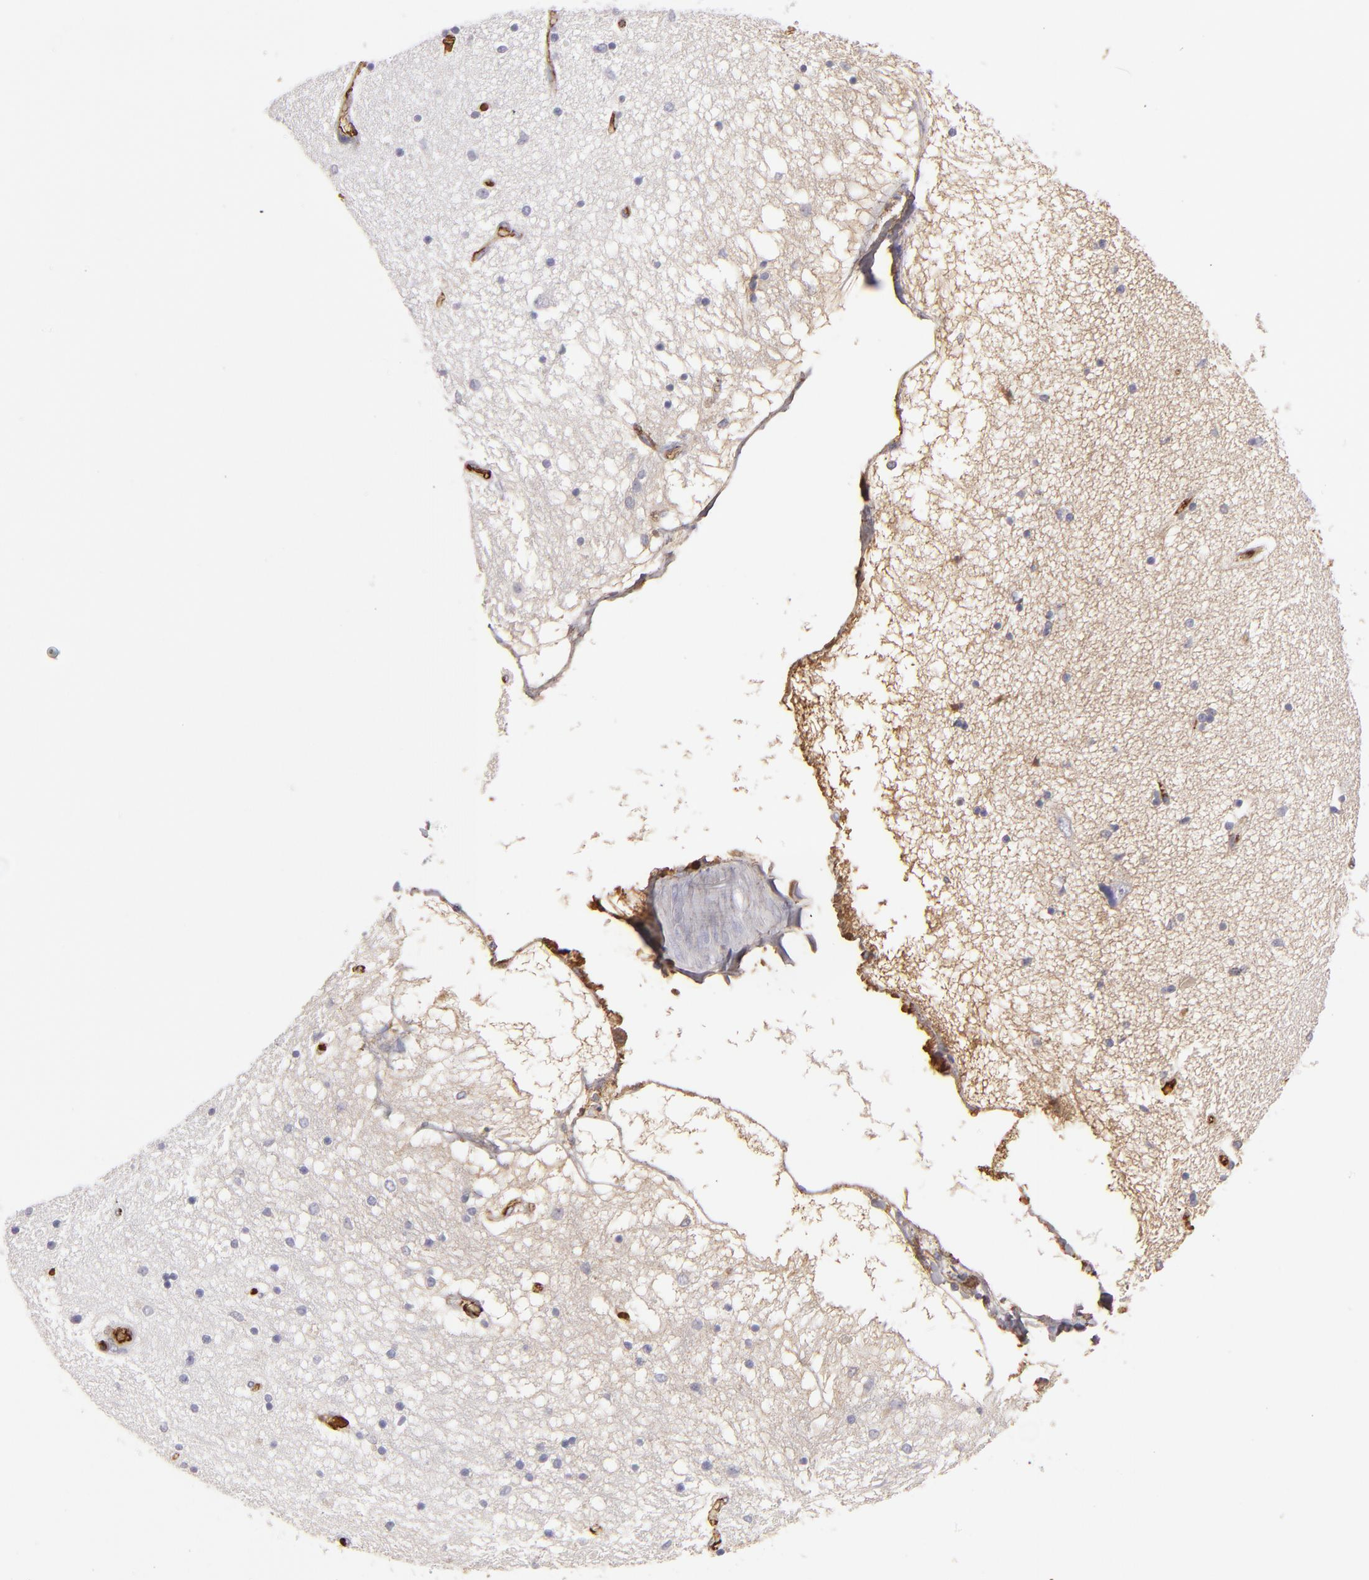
{"staining": {"intensity": "negative", "quantity": "none", "location": "none"}, "tissue": "hippocampus", "cell_type": "Glial cells", "image_type": "normal", "snomed": [{"axis": "morphology", "description": "Normal tissue, NOS"}, {"axis": "topography", "description": "Hippocampus"}], "caption": "Immunohistochemistry (IHC) photomicrograph of unremarkable hippocampus: hippocampus stained with DAB reveals no significant protein staining in glial cells. Brightfield microscopy of IHC stained with DAB (3,3'-diaminobenzidine) (brown) and hematoxylin (blue), captured at high magnification.", "gene": "ABCC4", "patient": {"sex": "female", "age": 54}}